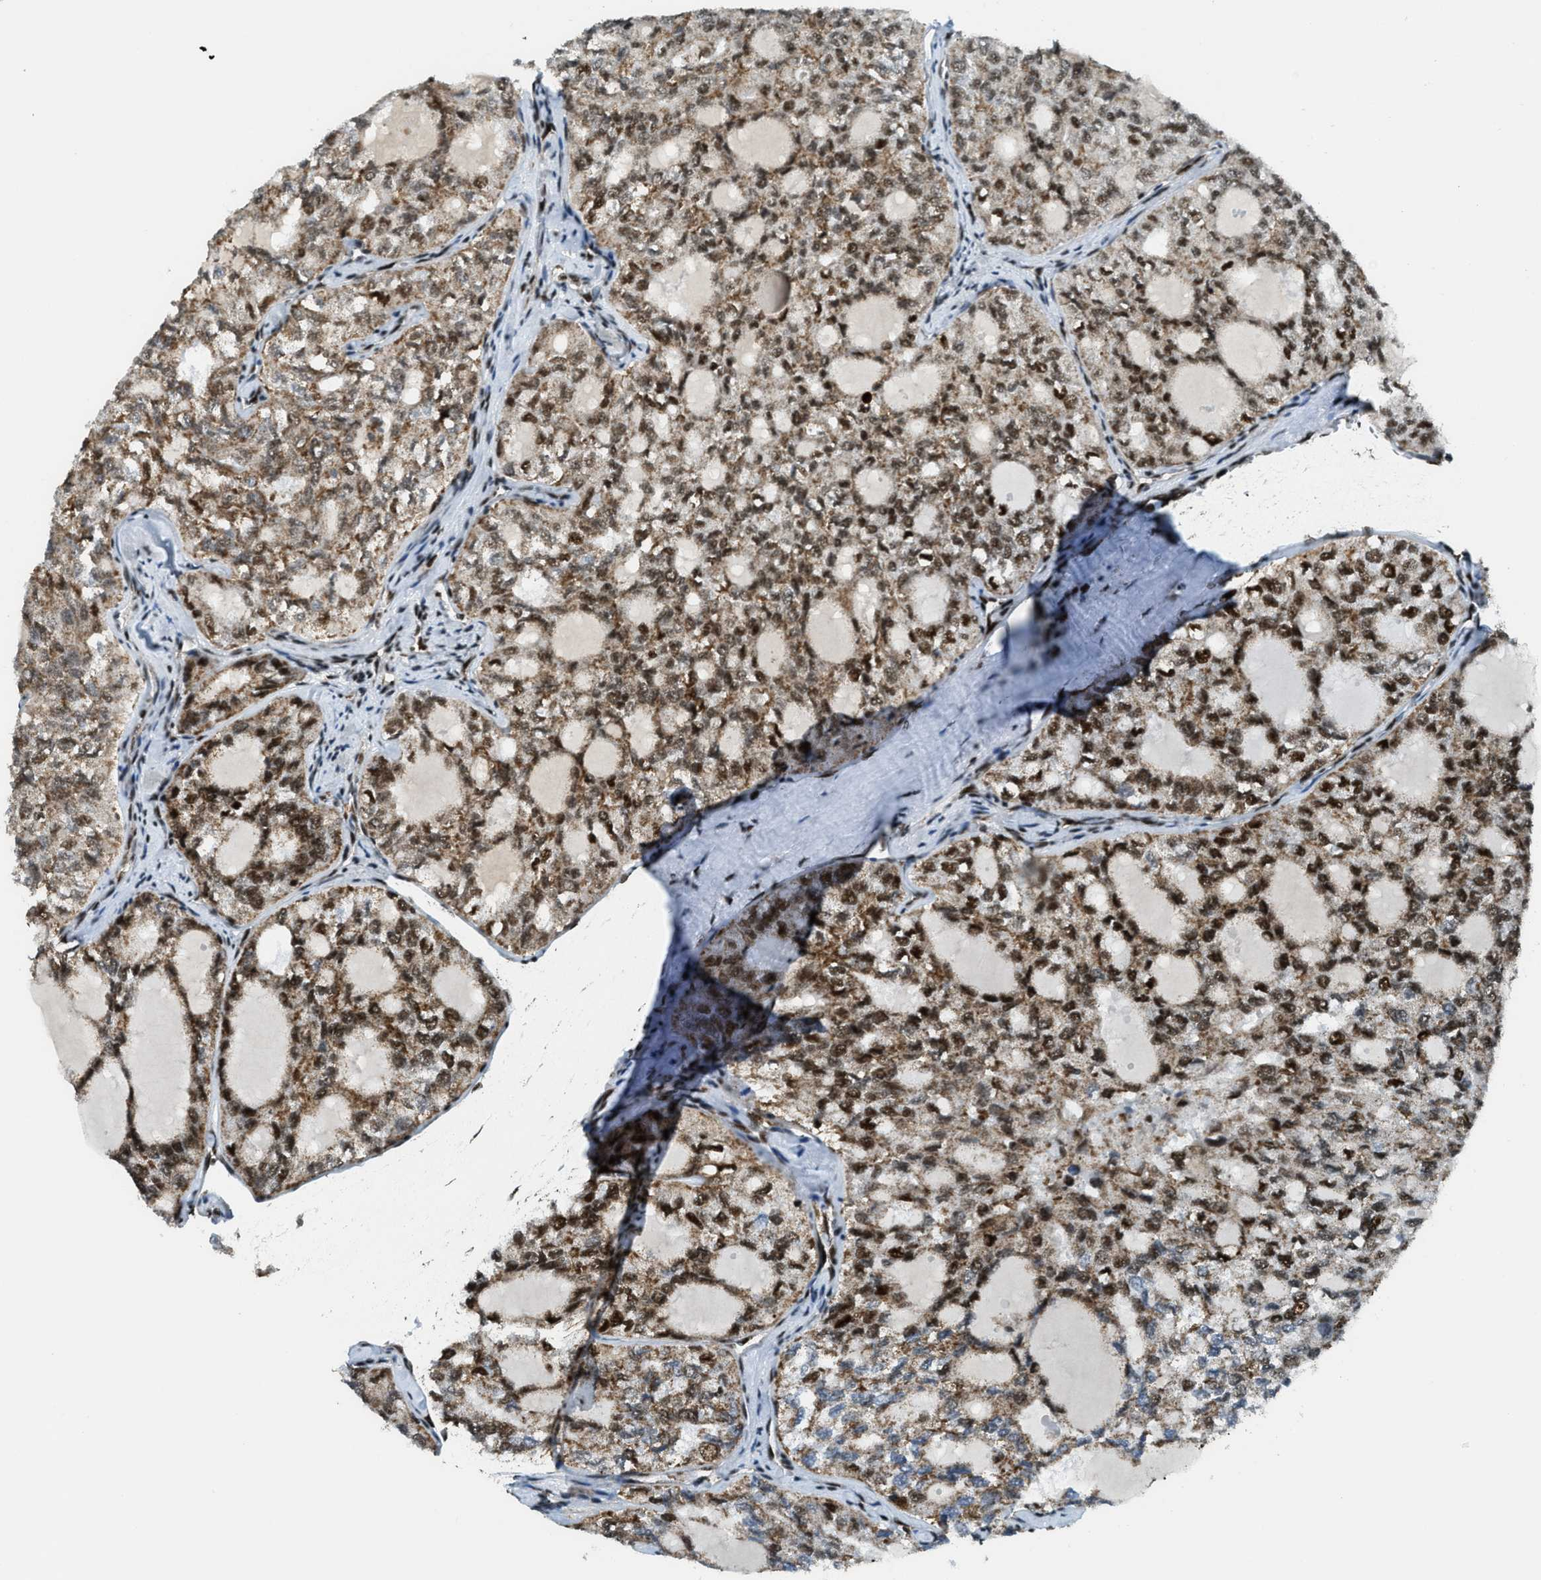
{"staining": {"intensity": "moderate", "quantity": ">75%", "location": "cytoplasmic/membranous,nuclear"}, "tissue": "thyroid cancer", "cell_type": "Tumor cells", "image_type": "cancer", "snomed": [{"axis": "morphology", "description": "Follicular adenoma carcinoma, NOS"}, {"axis": "topography", "description": "Thyroid gland"}], "caption": "A photomicrograph of human thyroid follicular adenoma carcinoma stained for a protein shows moderate cytoplasmic/membranous and nuclear brown staining in tumor cells.", "gene": "GABPB1", "patient": {"sex": "male", "age": 75}}